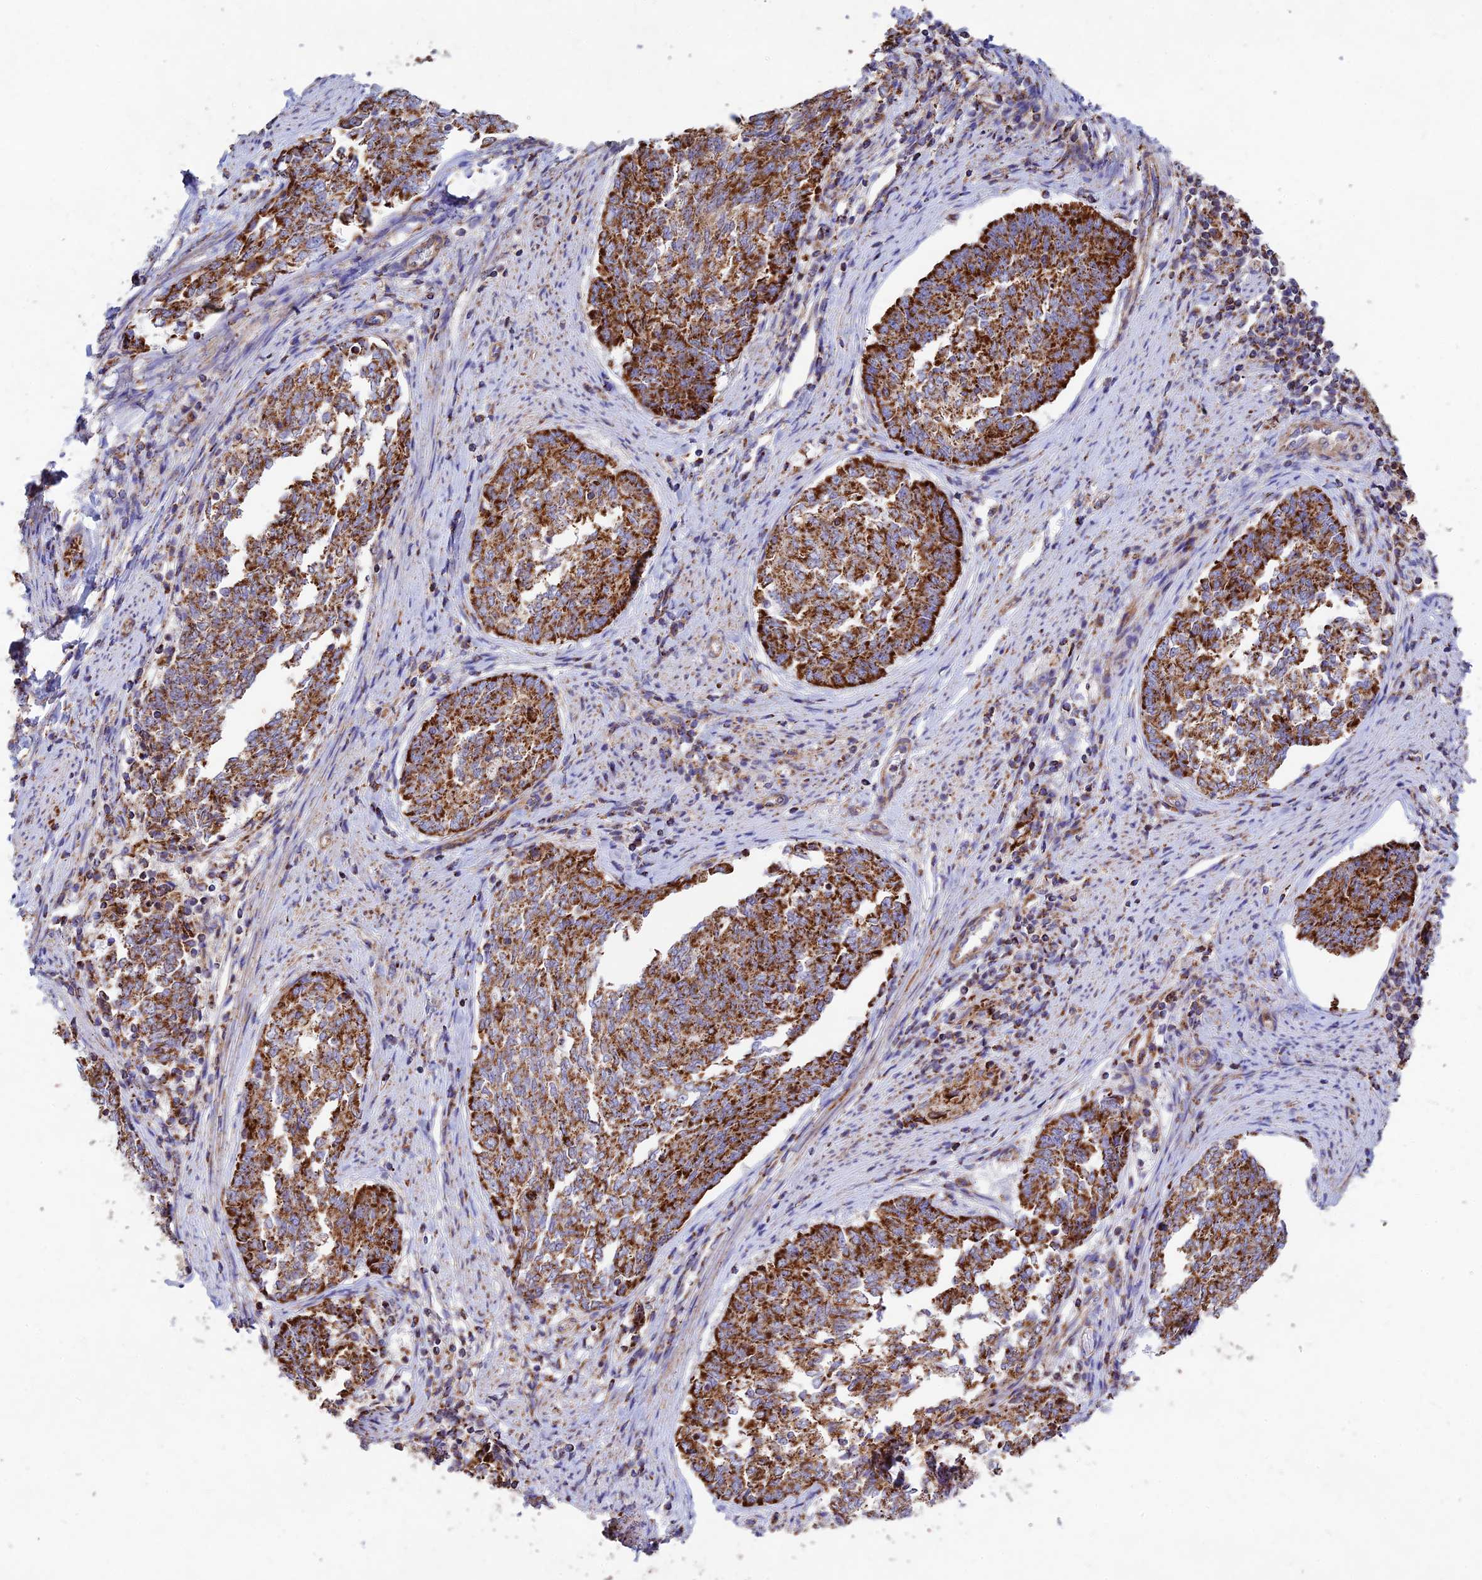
{"staining": {"intensity": "strong", "quantity": ">75%", "location": "cytoplasmic/membranous"}, "tissue": "endometrial cancer", "cell_type": "Tumor cells", "image_type": "cancer", "snomed": [{"axis": "morphology", "description": "Adenocarcinoma, NOS"}, {"axis": "topography", "description": "Endometrium"}], "caption": "A brown stain labels strong cytoplasmic/membranous staining of a protein in human adenocarcinoma (endometrial) tumor cells.", "gene": "KHDC3L", "patient": {"sex": "female", "age": 80}}